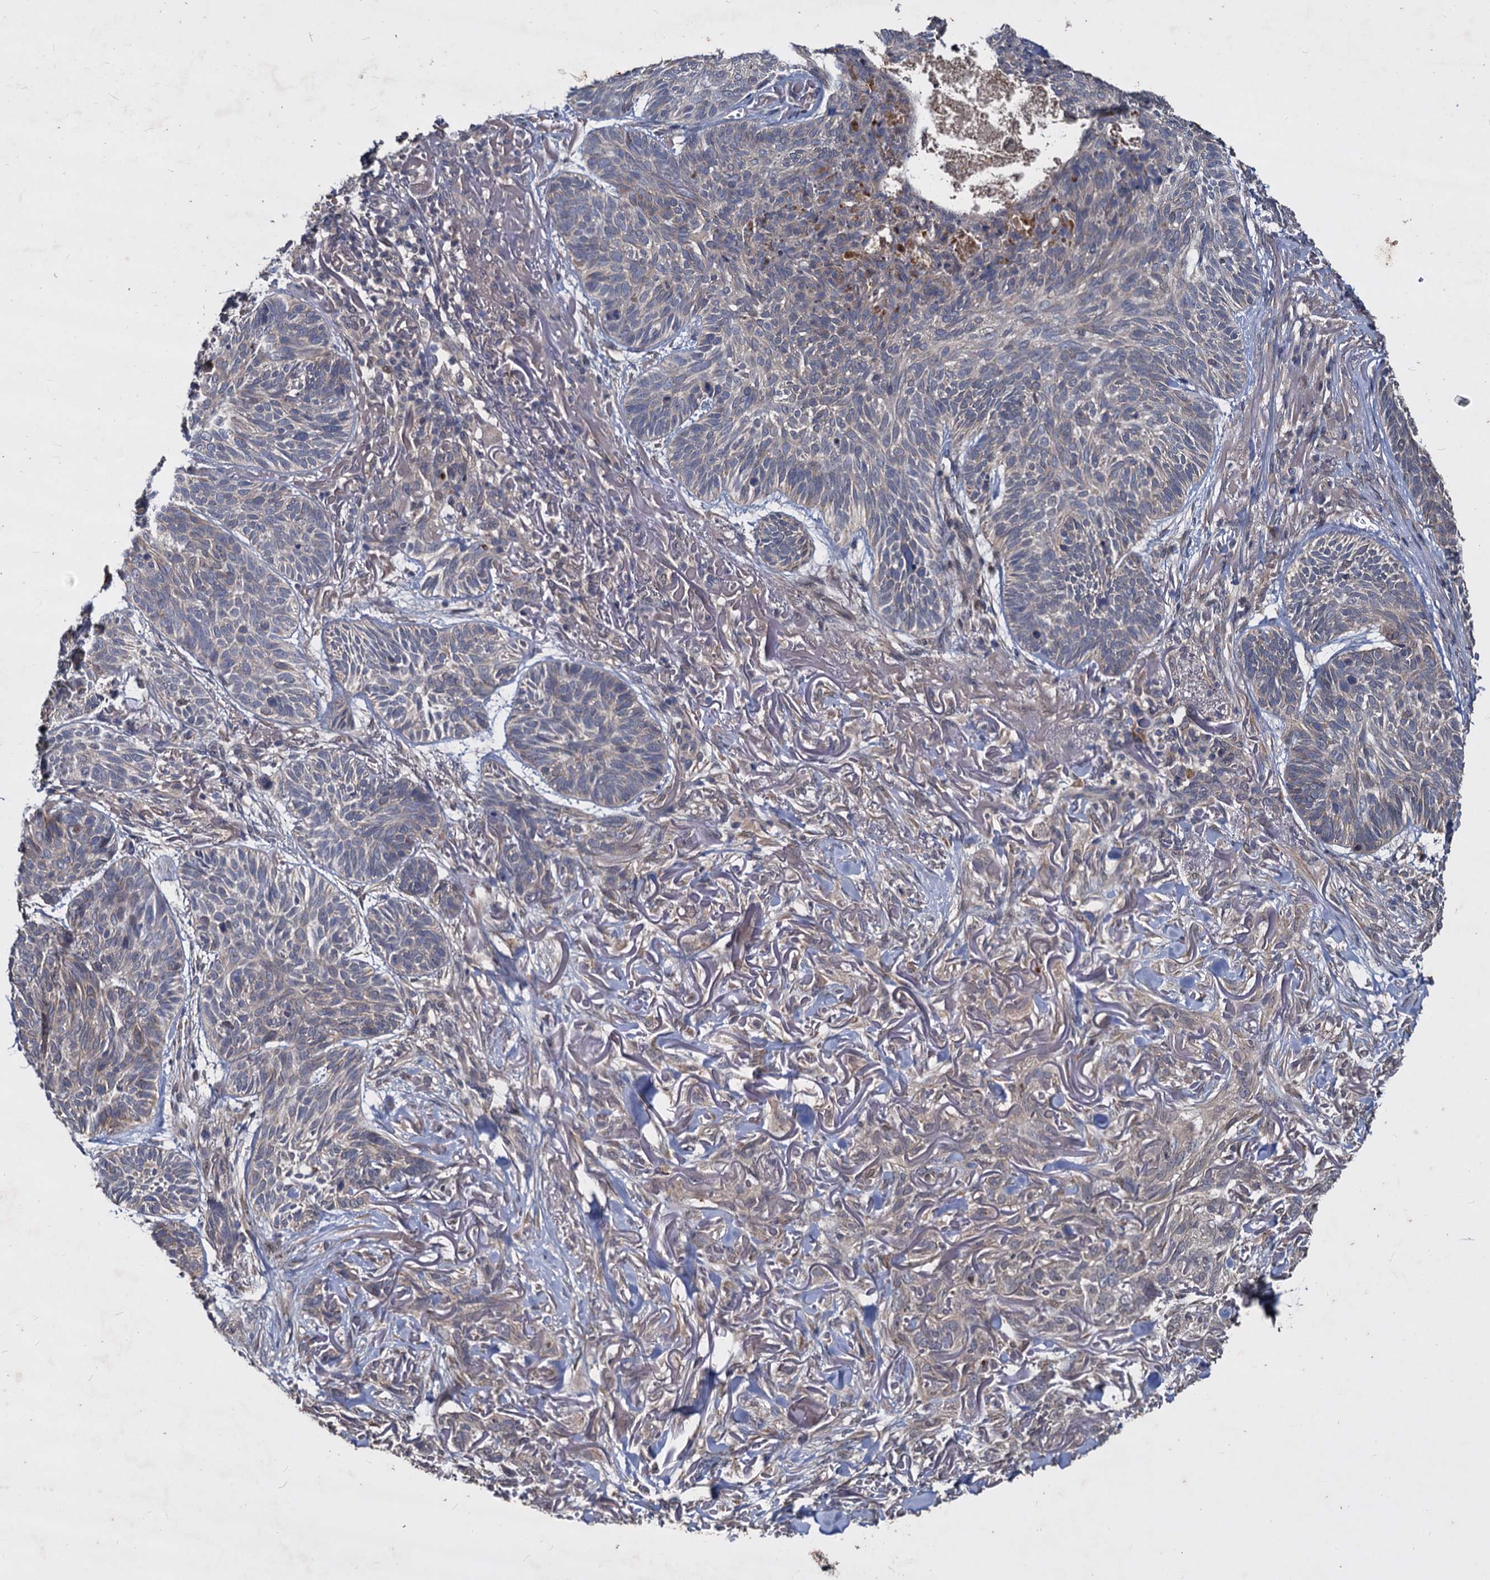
{"staining": {"intensity": "weak", "quantity": "<25%", "location": "cytoplasmic/membranous"}, "tissue": "skin cancer", "cell_type": "Tumor cells", "image_type": "cancer", "snomed": [{"axis": "morphology", "description": "Normal tissue, NOS"}, {"axis": "morphology", "description": "Basal cell carcinoma"}, {"axis": "topography", "description": "Skin"}], "caption": "Immunohistochemistry (IHC) micrograph of neoplastic tissue: skin basal cell carcinoma stained with DAB reveals no significant protein positivity in tumor cells.", "gene": "CCDC184", "patient": {"sex": "male", "age": 66}}